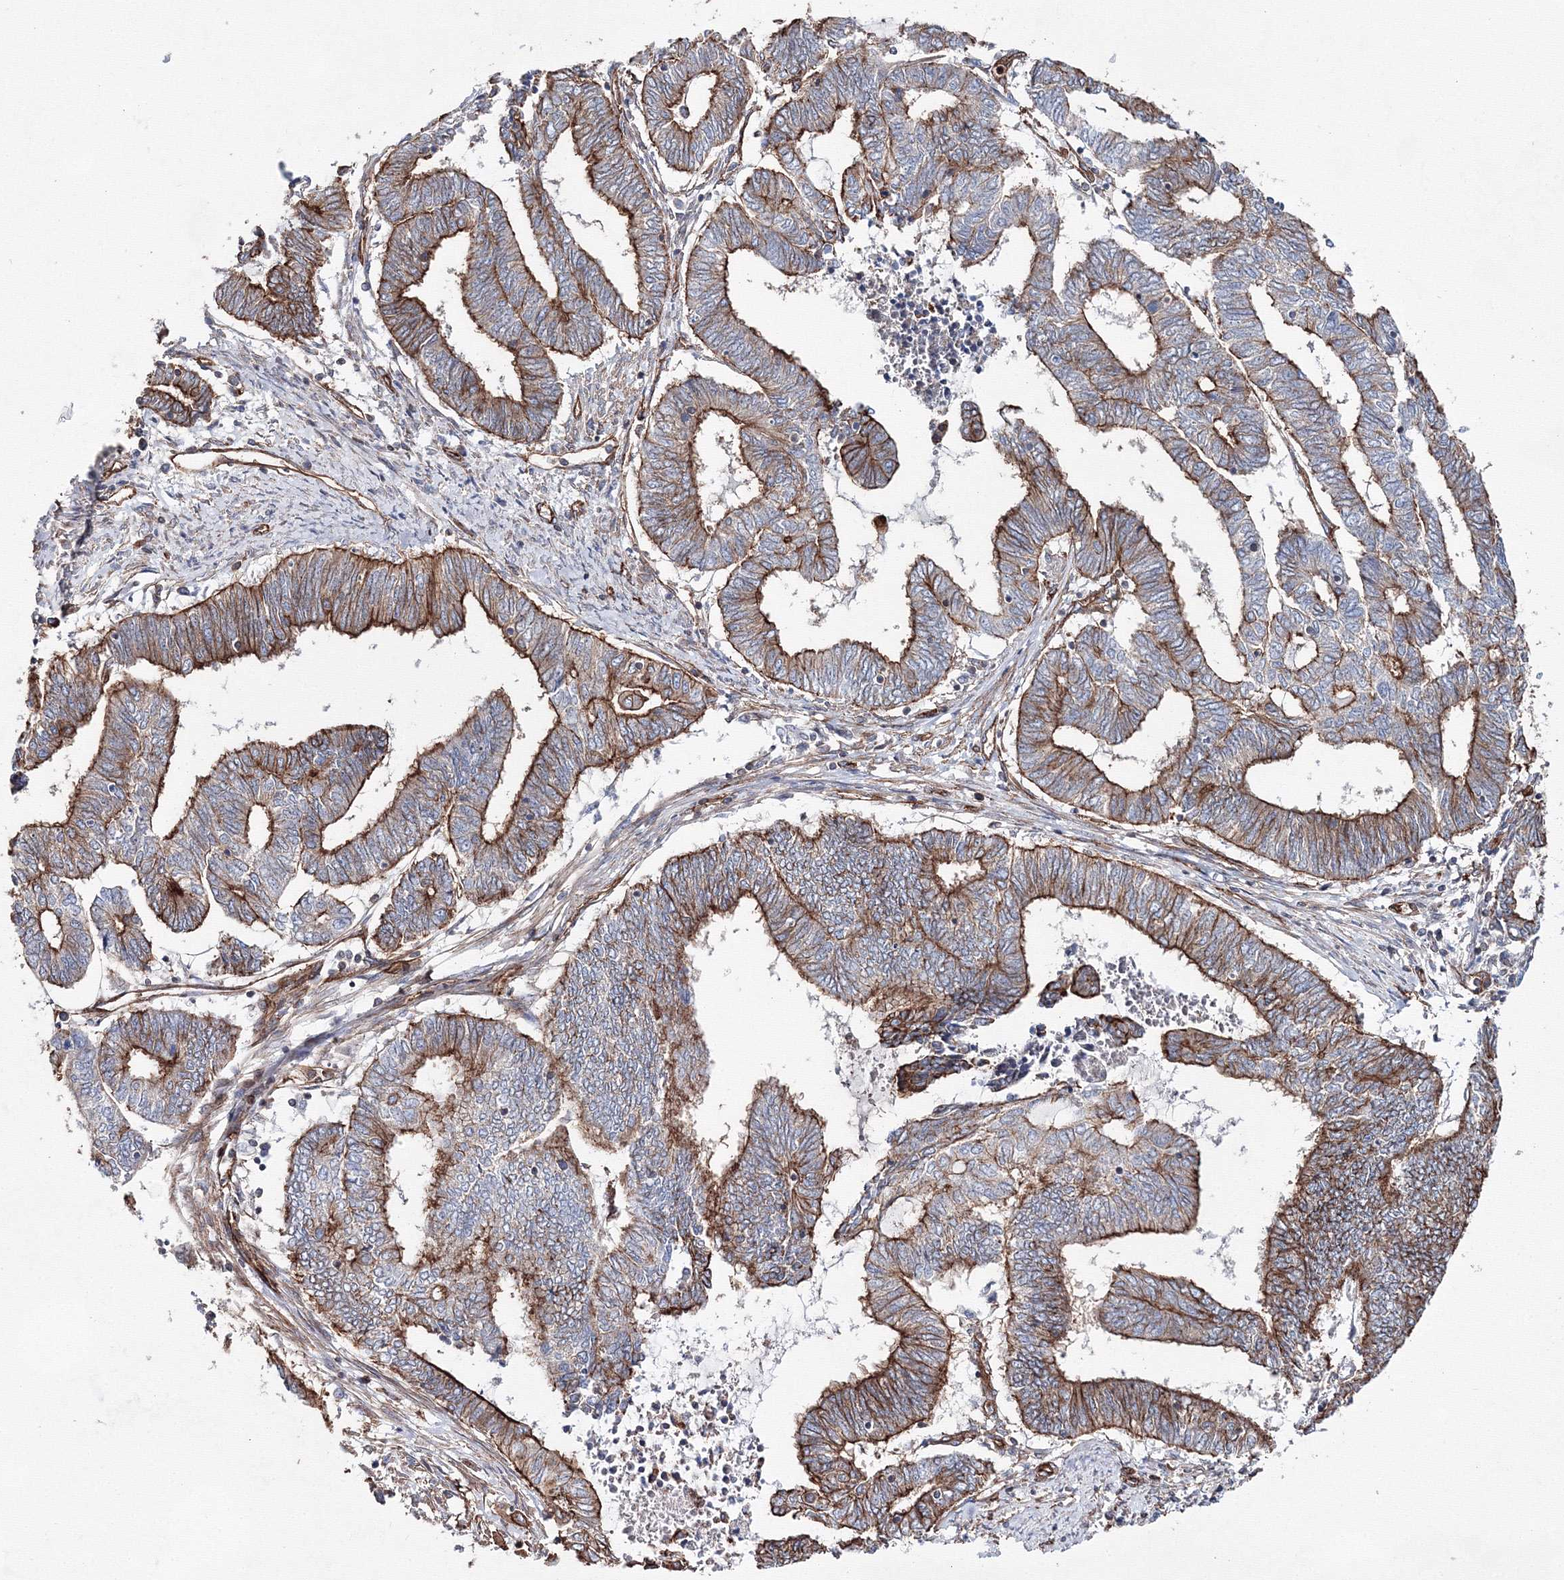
{"staining": {"intensity": "moderate", "quantity": ">75%", "location": "cytoplasmic/membranous"}, "tissue": "endometrial cancer", "cell_type": "Tumor cells", "image_type": "cancer", "snomed": [{"axis": "morphology", "description": "Adenocarcinoma, NOS"}, {"axis": "topography", "description": "Uterus"}, {"axis": "topography", "description": "Endometrium"}], "caption": "Immunohistochemistry (DAB) staining of endometrial adenocarcinoma reveals moderate cytoplasmic/membranous protein staining in approximately >75% of tumor cells.", "gene": "ANKRD37", "patient": {"sex": "female", "age": 70}}